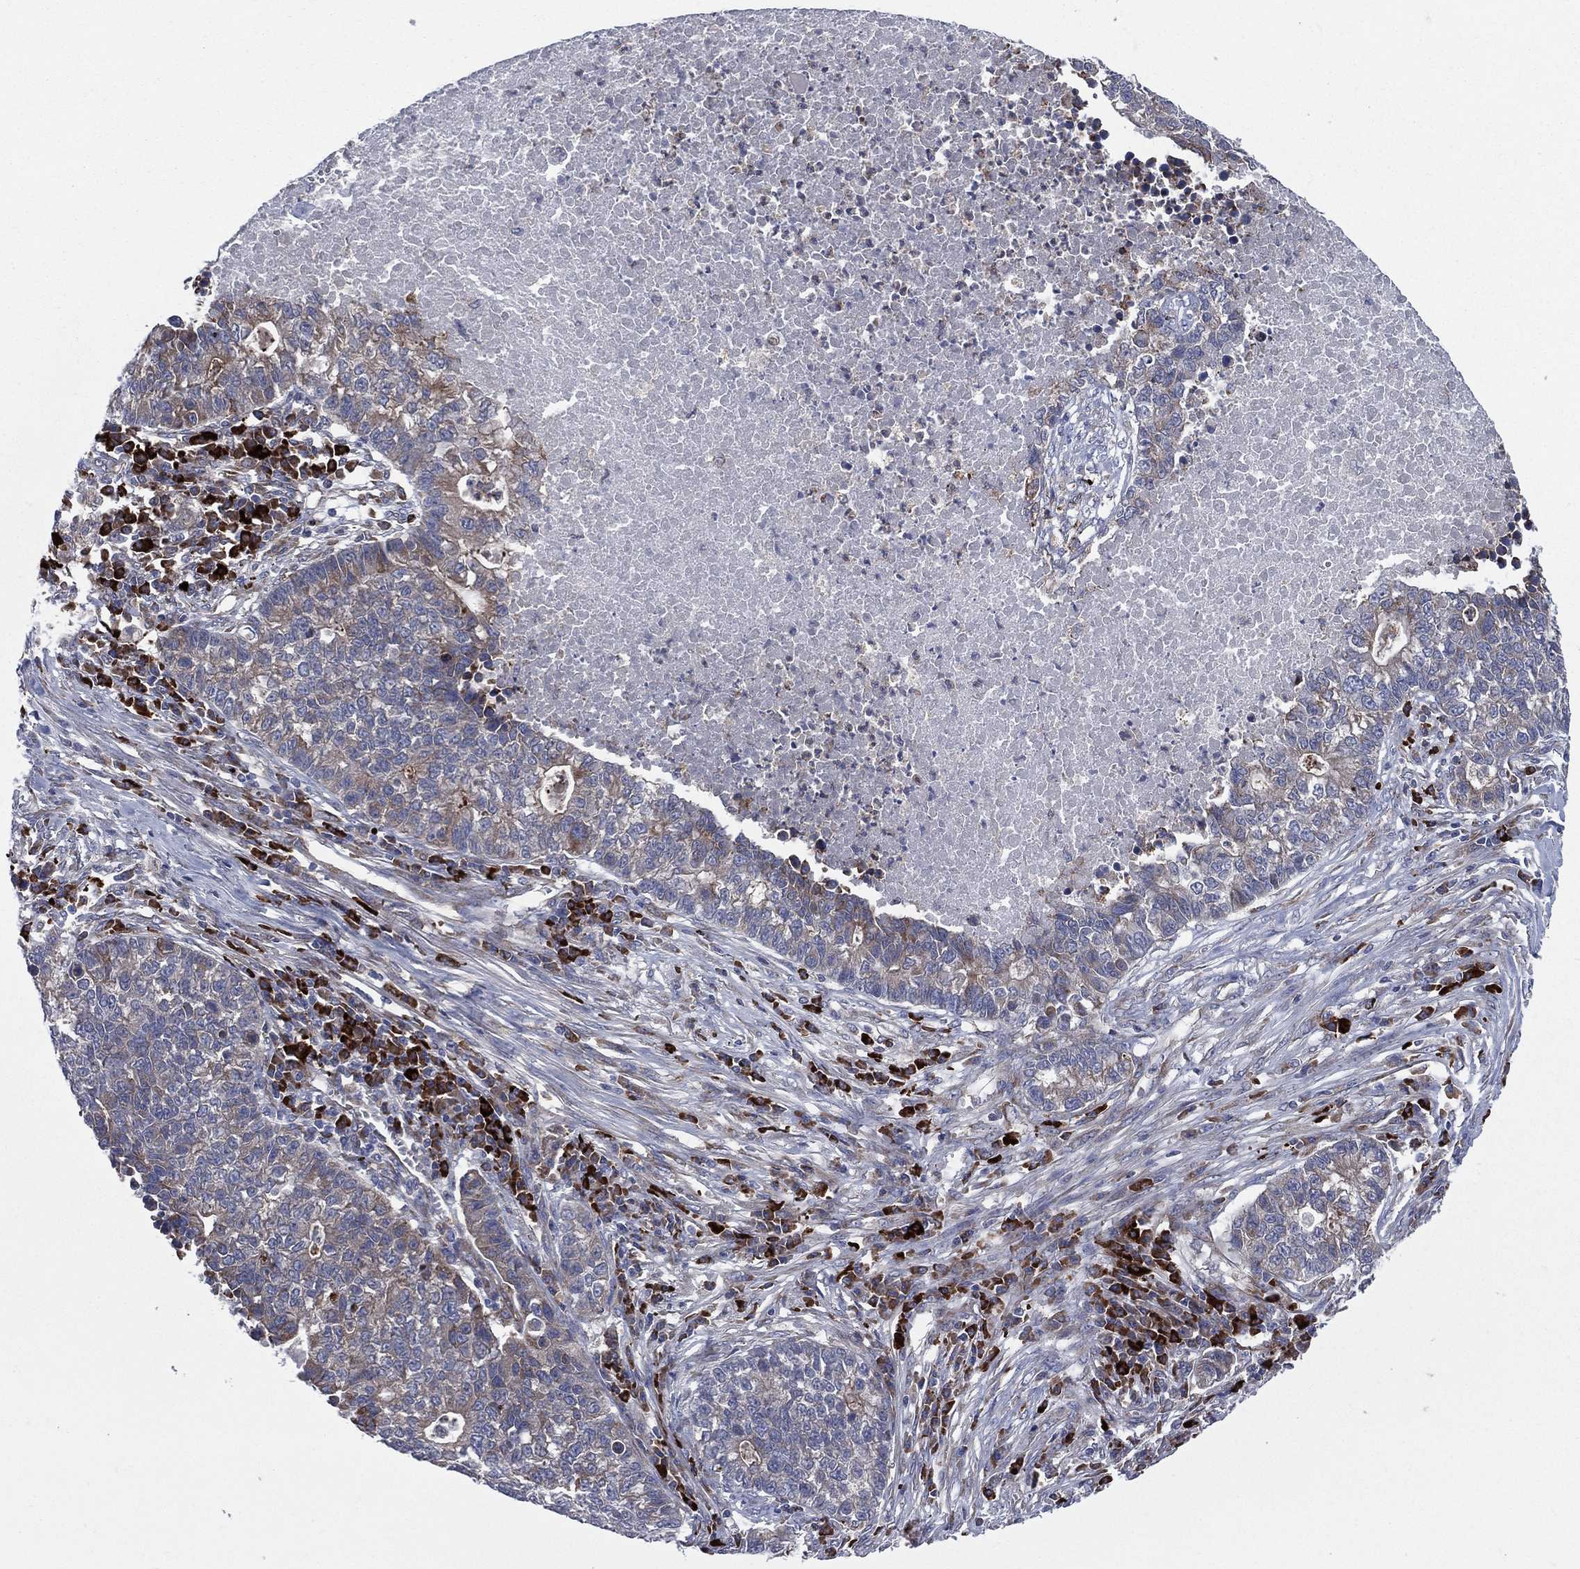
{"staining": {"intensity": "moderate", "quantity": "<25%", "location": "cytoplasmic/membranous"}, "tissue": "lung cancer", "cell_type": "Tumor cells", "image_type": "cancer", "snomed": [{"axis": "morphology", "description": "Adenocarcinoma, NOS"}, {"axis": "topography", "description": "Lung"}], "caption": "High-magnification brightfield microscopy of lung cancer (adenocarcinoma) stained with DAB (3,3'-diaminobenzidine) (brown) and counterstained with hematoxylin (blue). tumor cells exhibit moderate cytoplasmic/membranous staining is appreciated in approximately<25% of cells. Using DAB (brown) and hematoxylin (blue) stains, captured at high magnification using brightfield microscopy.", "gene": "CCDC159", "patient": {"sex": "male", "age": 57}}